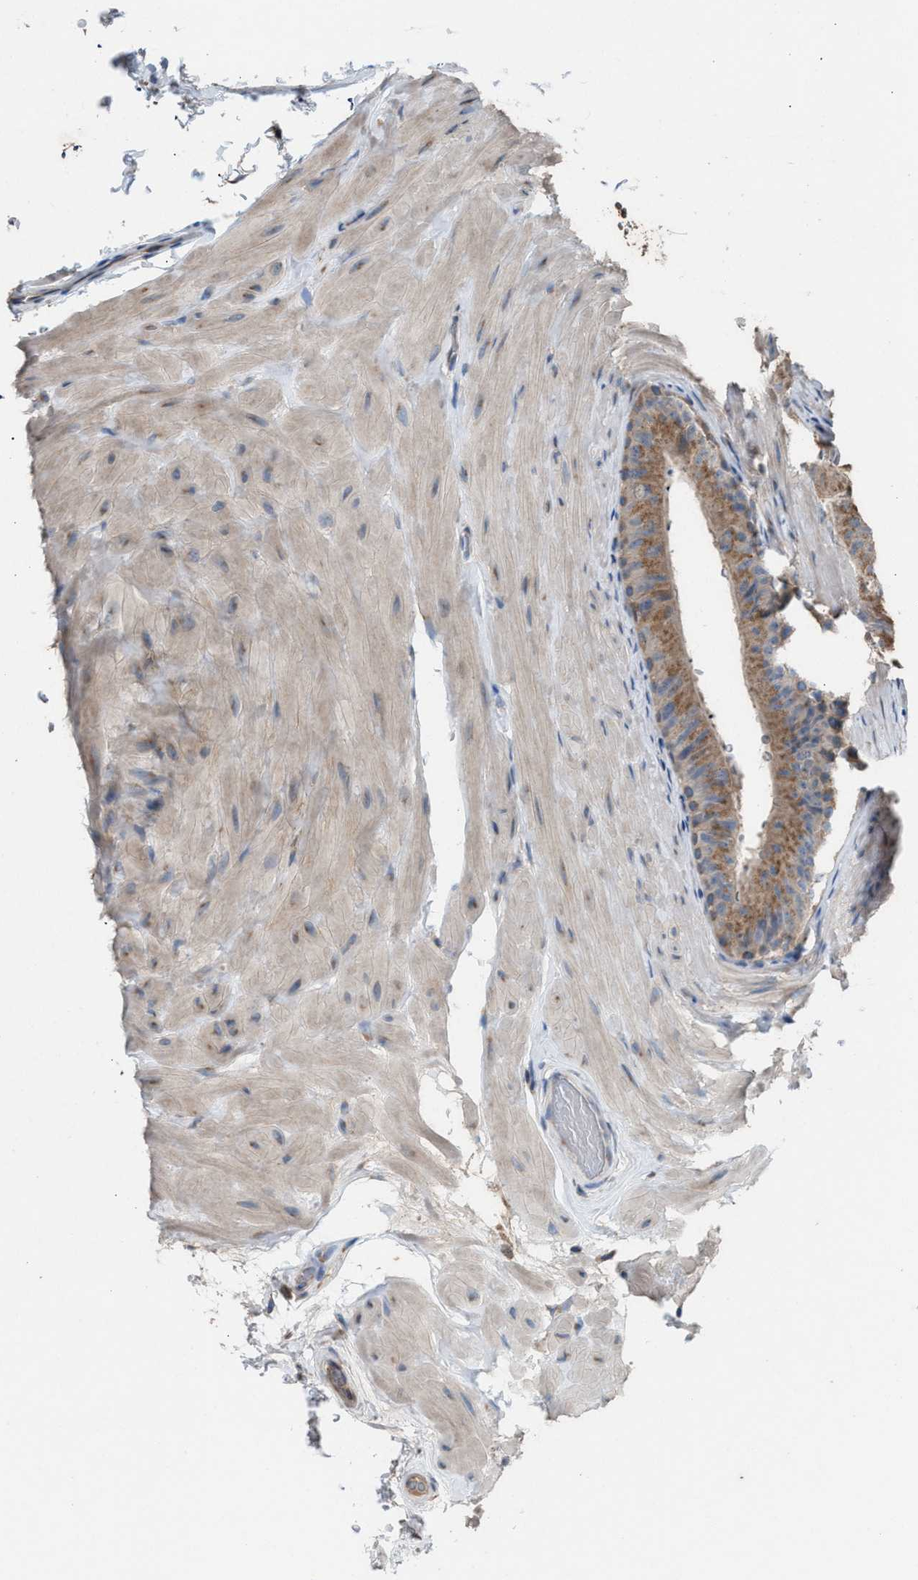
{"staining": {"intensity": "moderate", "quantity": ">75%", "location": "cytoplasmic/membranous"}, "tissue": "epididymis", "cell_type": "Glandular cells", "image_type": "normal", "snomed": [{"axis": "morphology", "description": "Normal tissue, NOS"}, {"axis": "topography", "description": "Epididymis"}], "caption": "Immunohistochemistry photomicrograph of normal epididymis: epididymis stained using immunohistochemistry (IHC) shows medium levels of moderate protein expression localized specifically in the cytoplasmic/membranous of glandular cells, appearing as a cytoplasmic/membranous brown color.", "gene": "TPK1", "patient": {"sex": "male", "age": 34}}